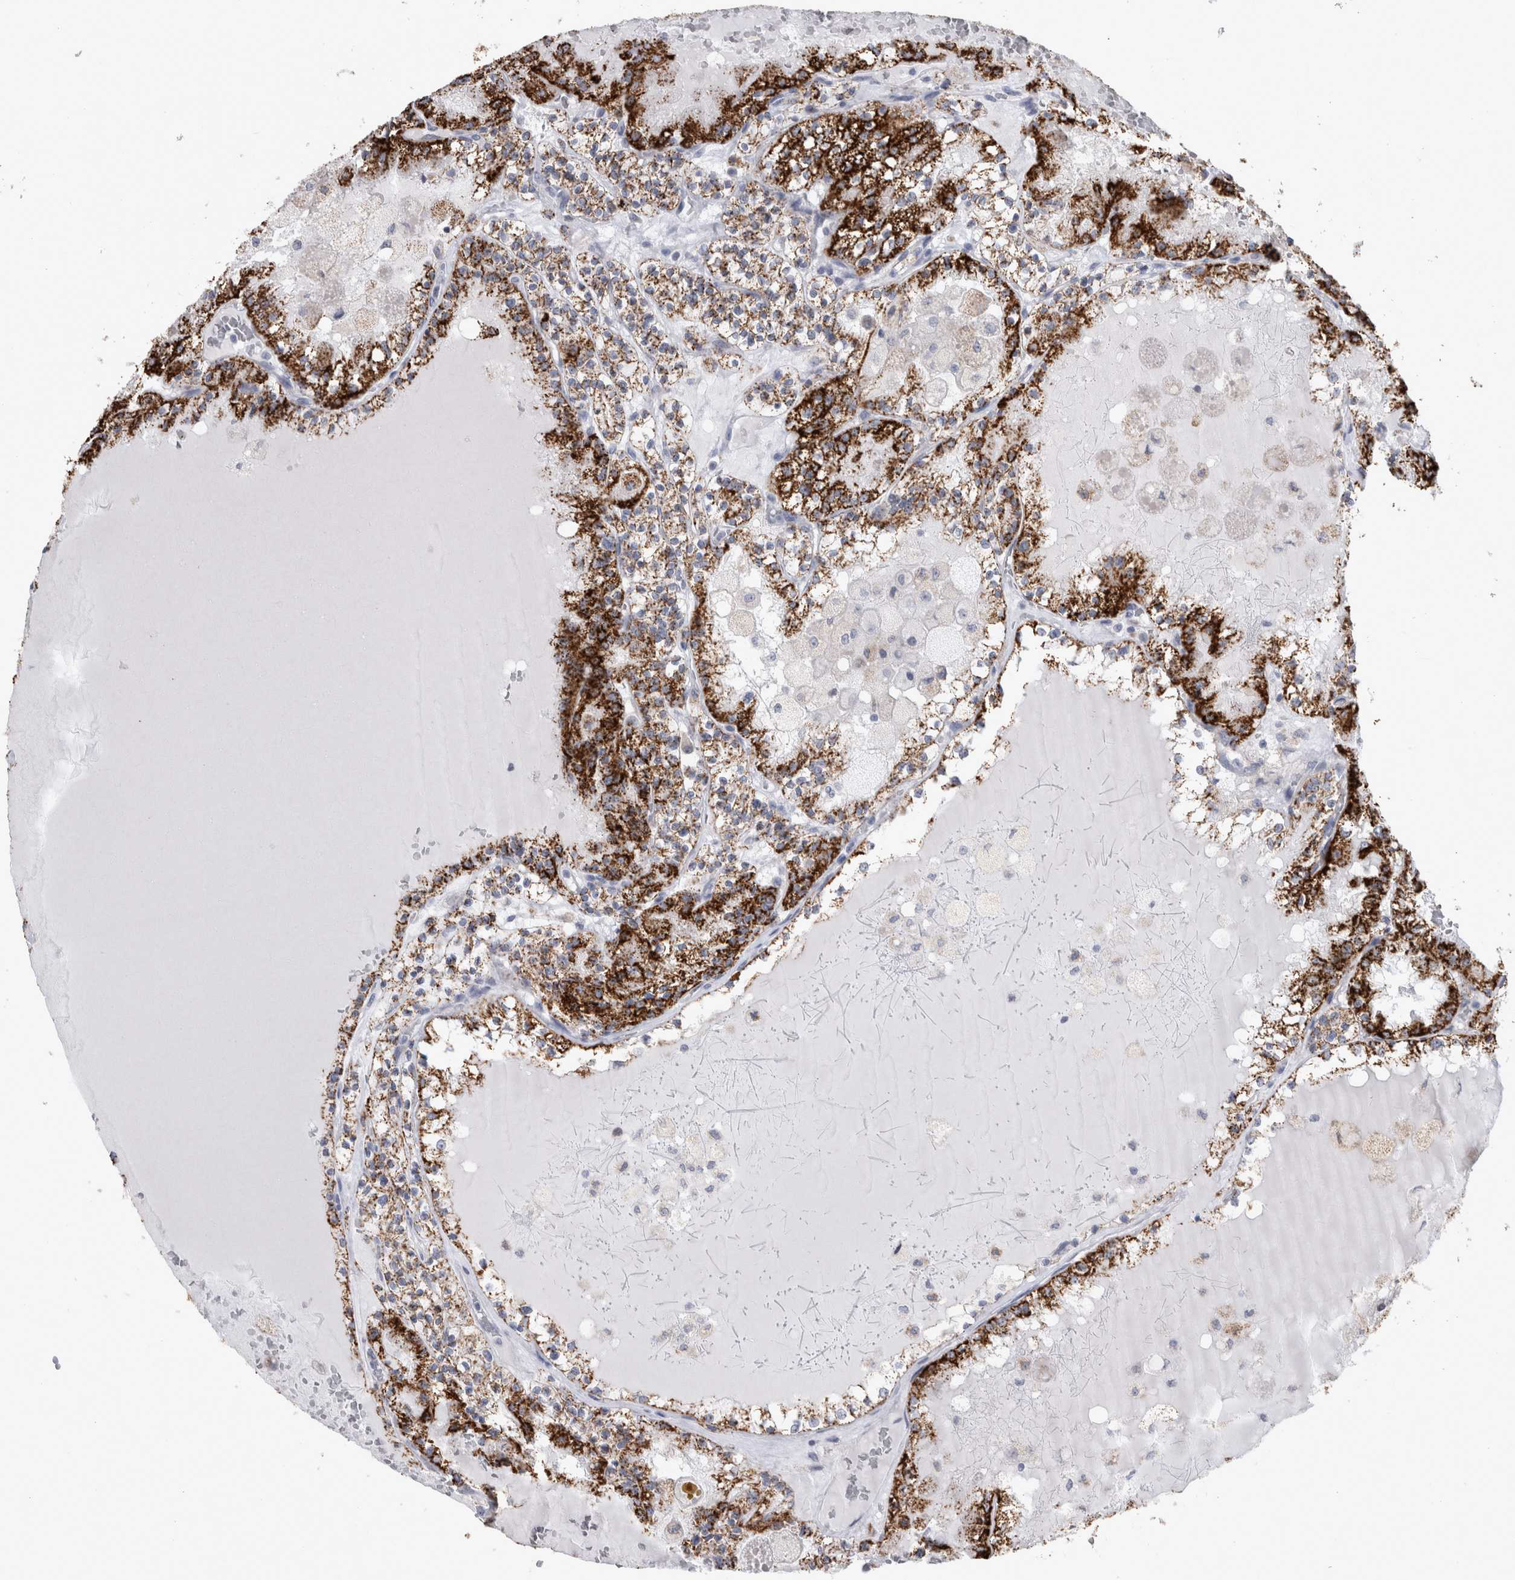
{"staining": {"intensity": "strong", "quantity": ">75%", "location": "cytoplasmic/membranous"}, "tissue": "renal cancer", "cell_type": "Tumor cells", "image_type": "cancer", "snomed": [{"axis": "morphology", "description": "Adenocarcinoma, NOS"}, {"axis": "topography", "description": "Kidney"}], "caption": "Protein staining of renal cancer (adenocarcinoma) tissue shows strong cytoplasmic/membranous positivity in about >75% of tumor cells.", "gene": "GATM", "patient": {"sex": "female", "age": 56}}